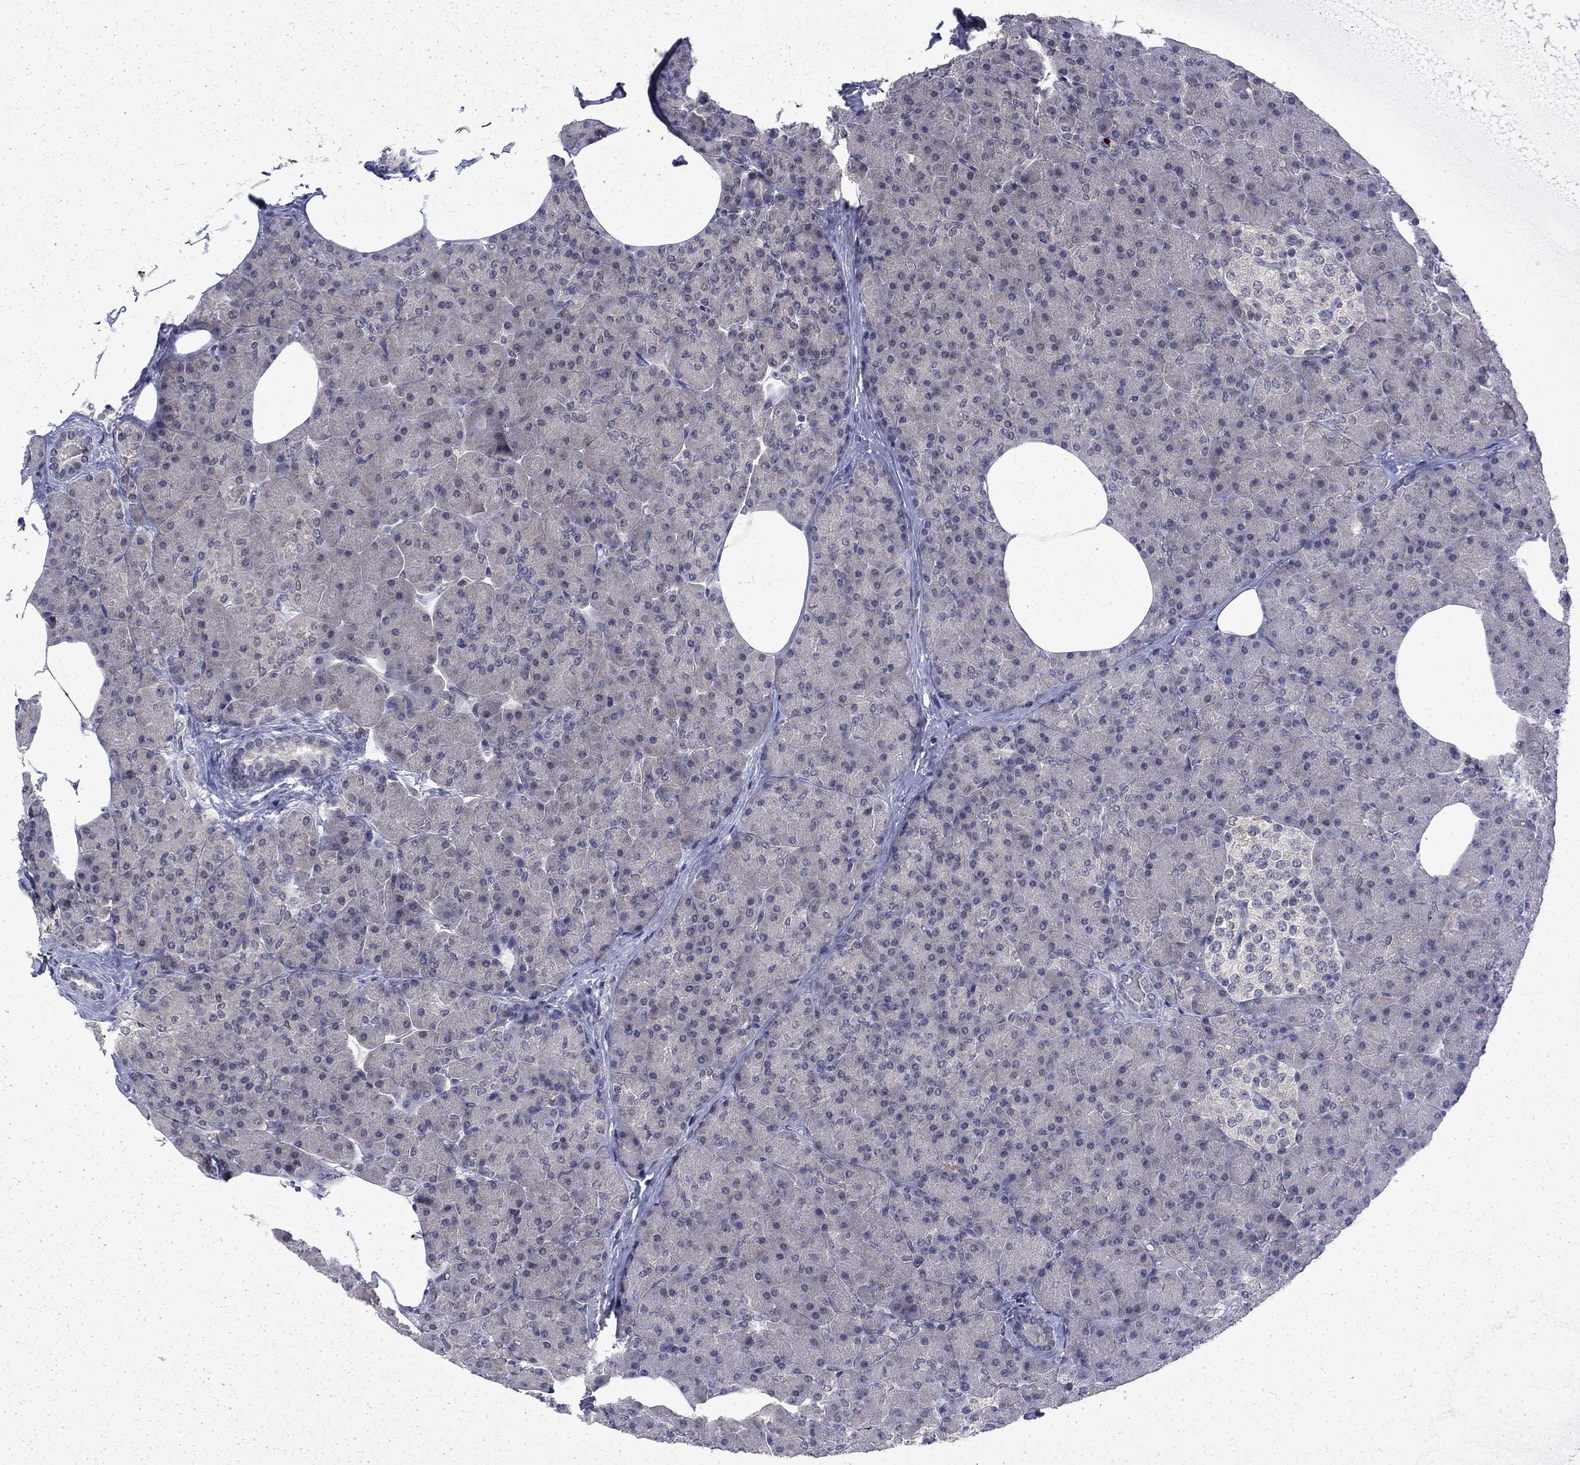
{"staining": {"intensity": "negative", "quantity": "none", "location": "none"}, "tissue": "pancreas", "cell_type": "Exocrine glandular cells", "image_type": "normal", "snomed": [{"axis": "morphology", "description": "Normal tissue, NOS"}, {"axis": "topography", "description": "Pancreas"}], "caption": "High power microscopy histopathology image of an immunohistochemistry photomicrograph of unremarkable pancreas, revealing no significant expression in exocrine glandular cells.", "gene": "CHAT", "patient": {"sex": "female", "age": 45}}